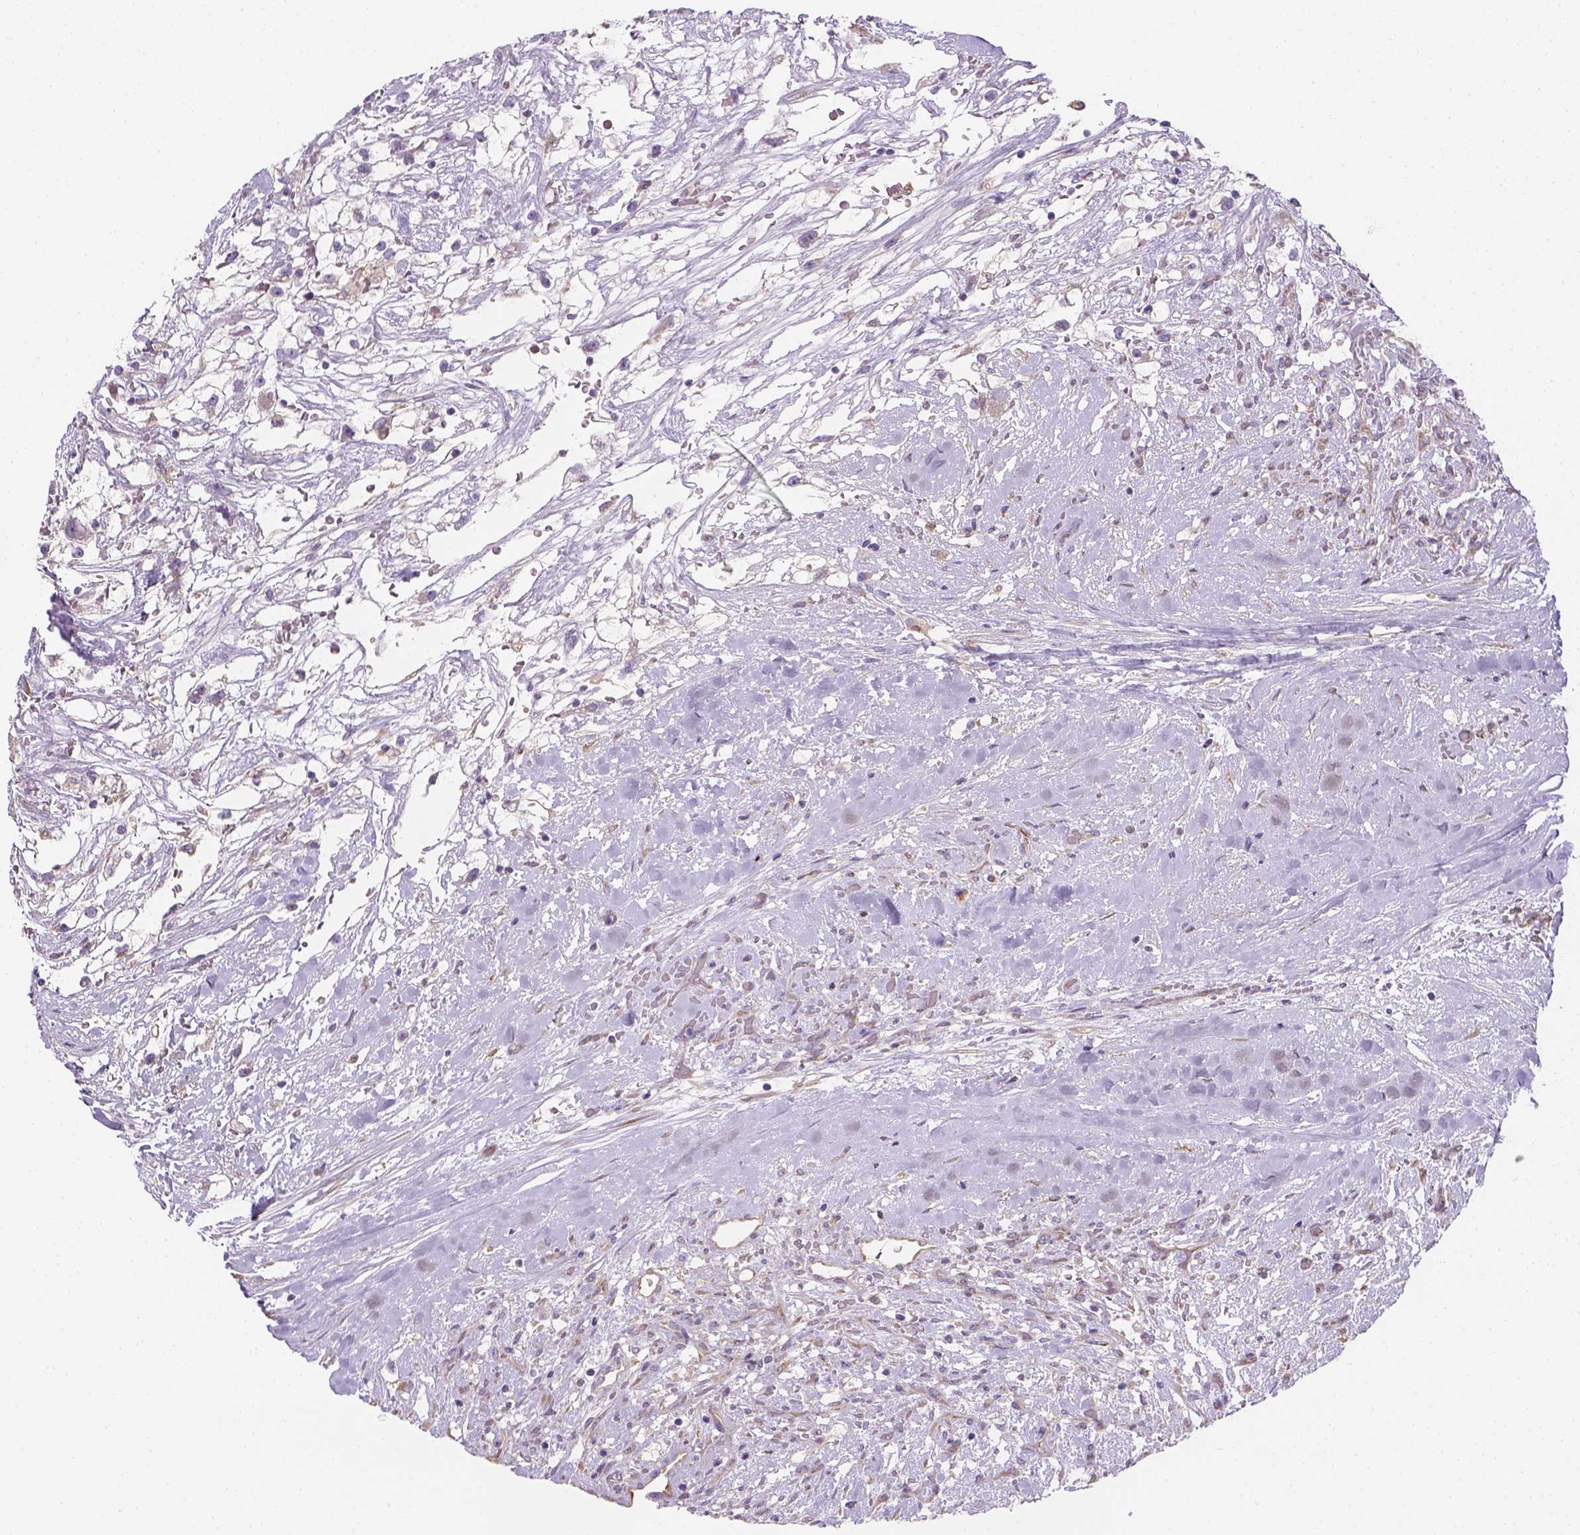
{"staining": {"intensity": "negative", "quantity": "none", "location": "none"}, "tissue": "renal cancer", "cell_type": "Tumor cells", "image_type": "cancer", "snomed": [{"axis": "morphology", "description": "Adenocarcinoma, NOS"}, {"axis": "topography", "description": "Kidney"}], "caption": "Immunohistochemistry of renal adenocarcinoma shows no expression in tumor cells. (DAB (3,3'-diaminobenzidine) IHC, high magnification).", "gene": "CACNB1", "patient": {"sex": "male", "age": 59}}